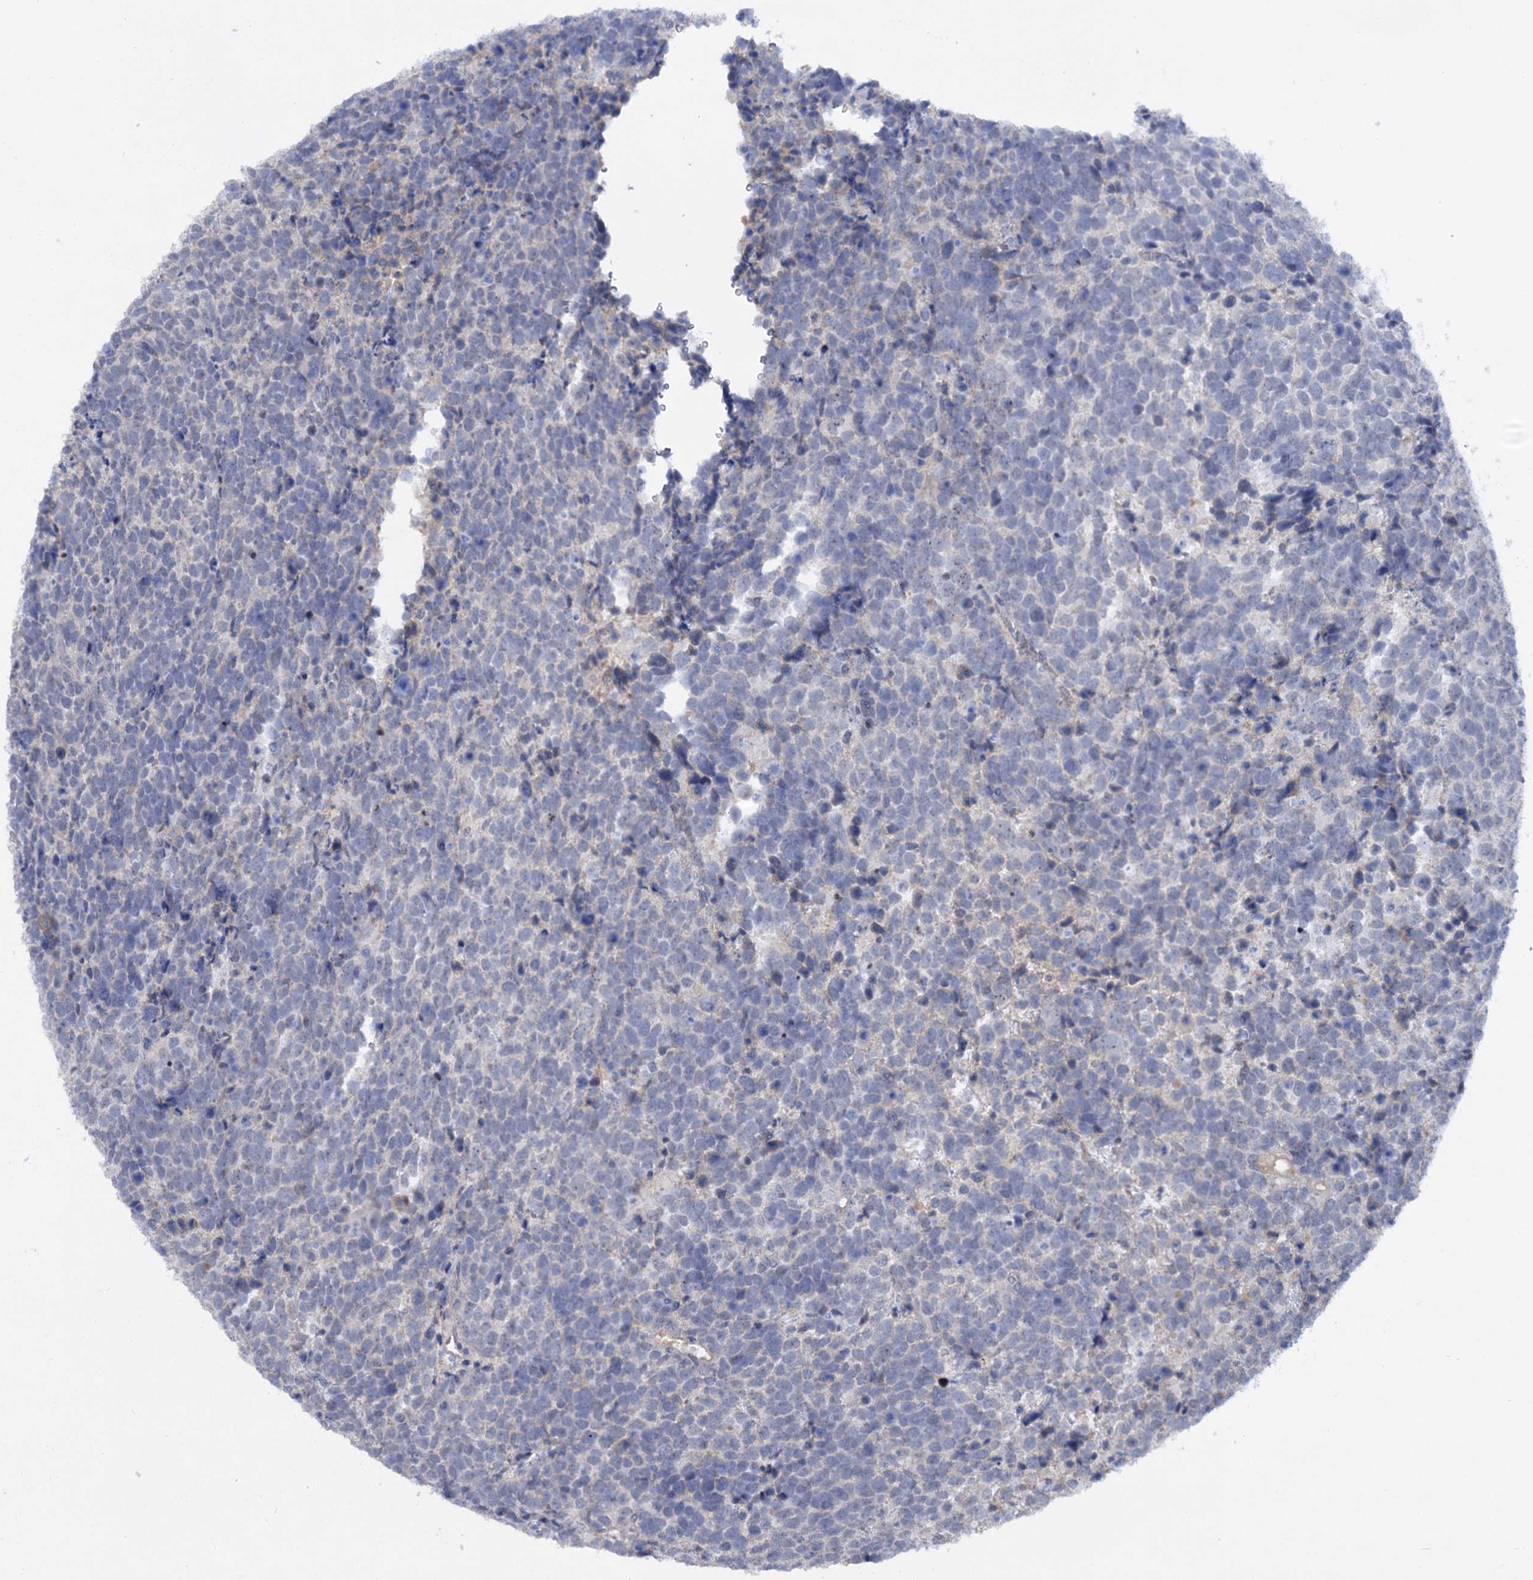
{"staining": {"intensity": "negative", "quantity": "none", "location": "none"}, "tissue": "urothelial cancer", "cell_type": "Tumor cells", "image_type": "cancer", "snomed": [{"axis": "morphology", "description": "Urothelial carcinoma, High grade"}, {"axis": "topography", "description": "Urinary bladder"}], "caption": "DAB immunohistochemical staining of human urothelial cancer displays no significant positivity in tumor cells.", "gene": "ATP4A", "patient": {"sex": "female", "age": 82}}